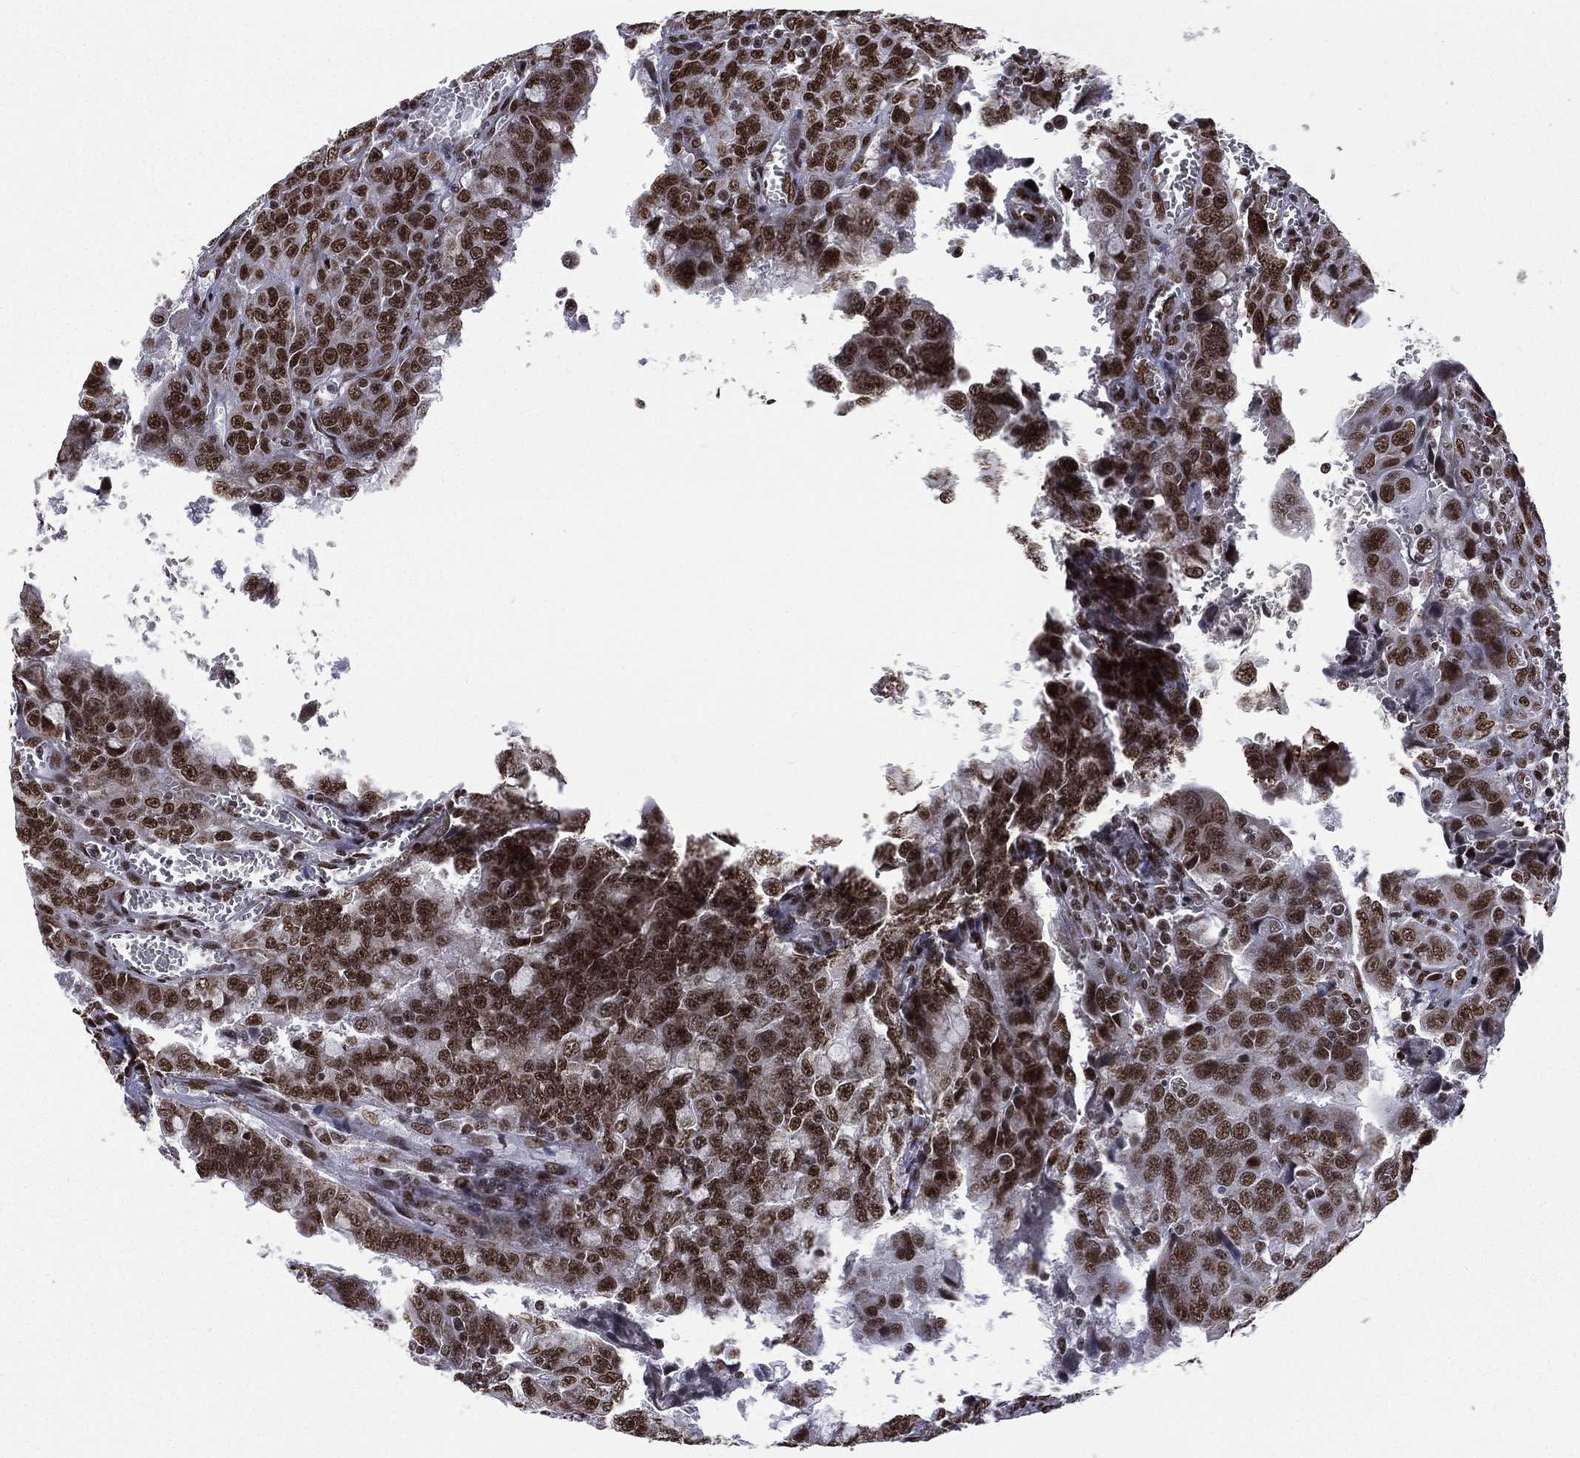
{"staining": {"intensity": "strong", "quantity": ">75%", "location": "nuclear"}, "tissue": "urothelial cancer", "cell_type": "Tumor cells", "image_type": "cancer", "snomed": [{"axis": "morphology", "description": "Urothelial carcinoma, NOS"}, {"axis": "morphology", "description": "Urothelial carcinoma, High grade"}, {"axis": "topography", "description": "Urinary bladder"}], "caption": "Urothelial carcinoma (high-grade) stained for a protein shows strong nuclear positivity in tumor cells. (DAB (3,3'-diaminobenzidine) IHC with brightfield microscopy, high magnification).", "gene": "C5orf24", "patient": {"sex": "female", "age": 73}}